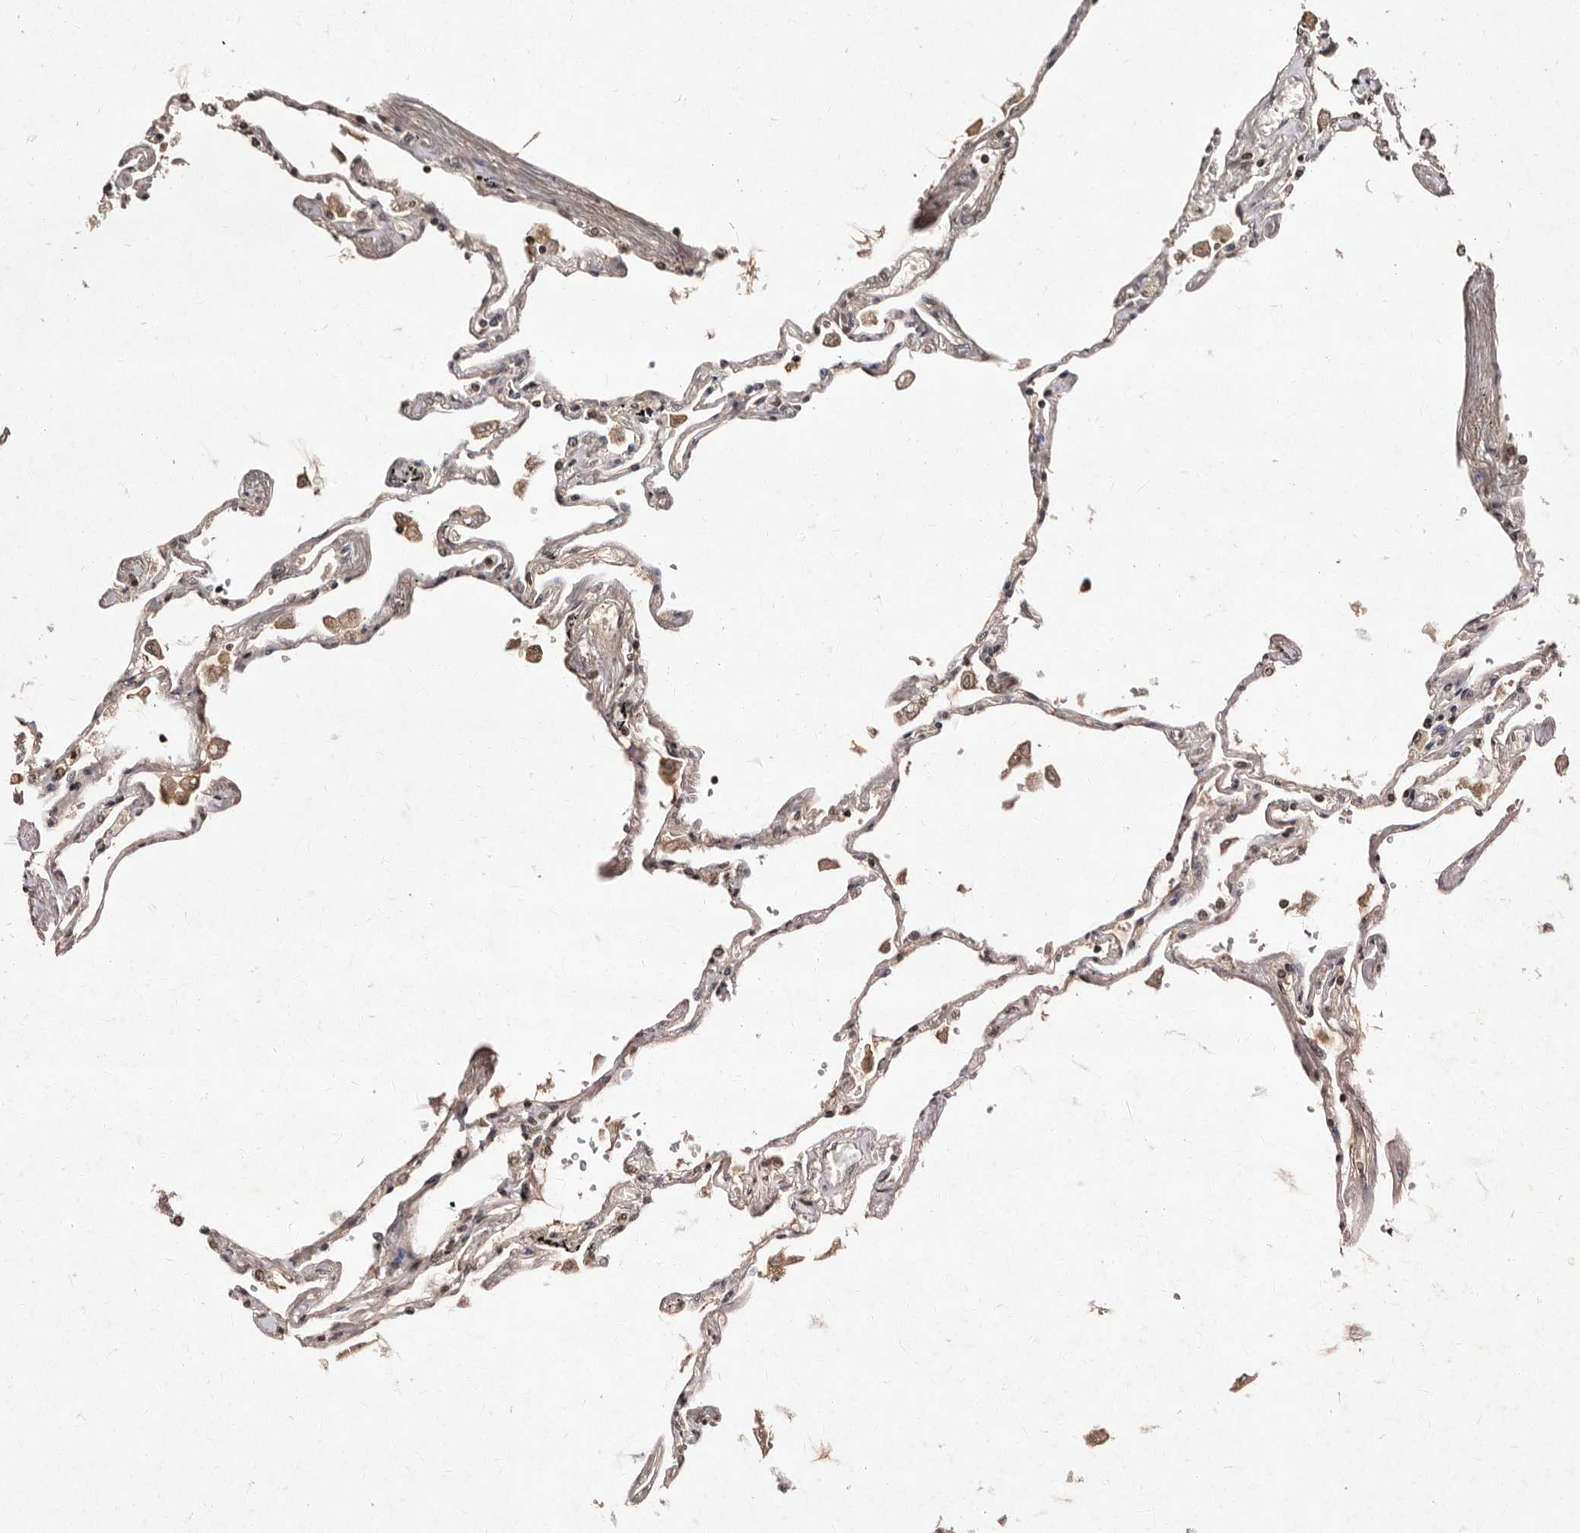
{"staining": {"intensity": "weak", "quantity": "<25%", "location": "cytoplasmic/membranous"}, "tissue": "lung", "cell_type": "Alveolar cells", "image_type": "normal", "snomed": [{"axis": "morphology", "description": "Normal tissue, NOS"}, {"axis": "topography", "description": "Lung"}], "caption": "The micrograph shows no staining of alveolar cells in normal lung. The staining is performed using DAB (3,3'-diaminobenzidine) brown chromogen with nuclei counter-stained in using hematoxylin.", "gene": "LCORL", "patient": {"sex": "female", "age": 67}}